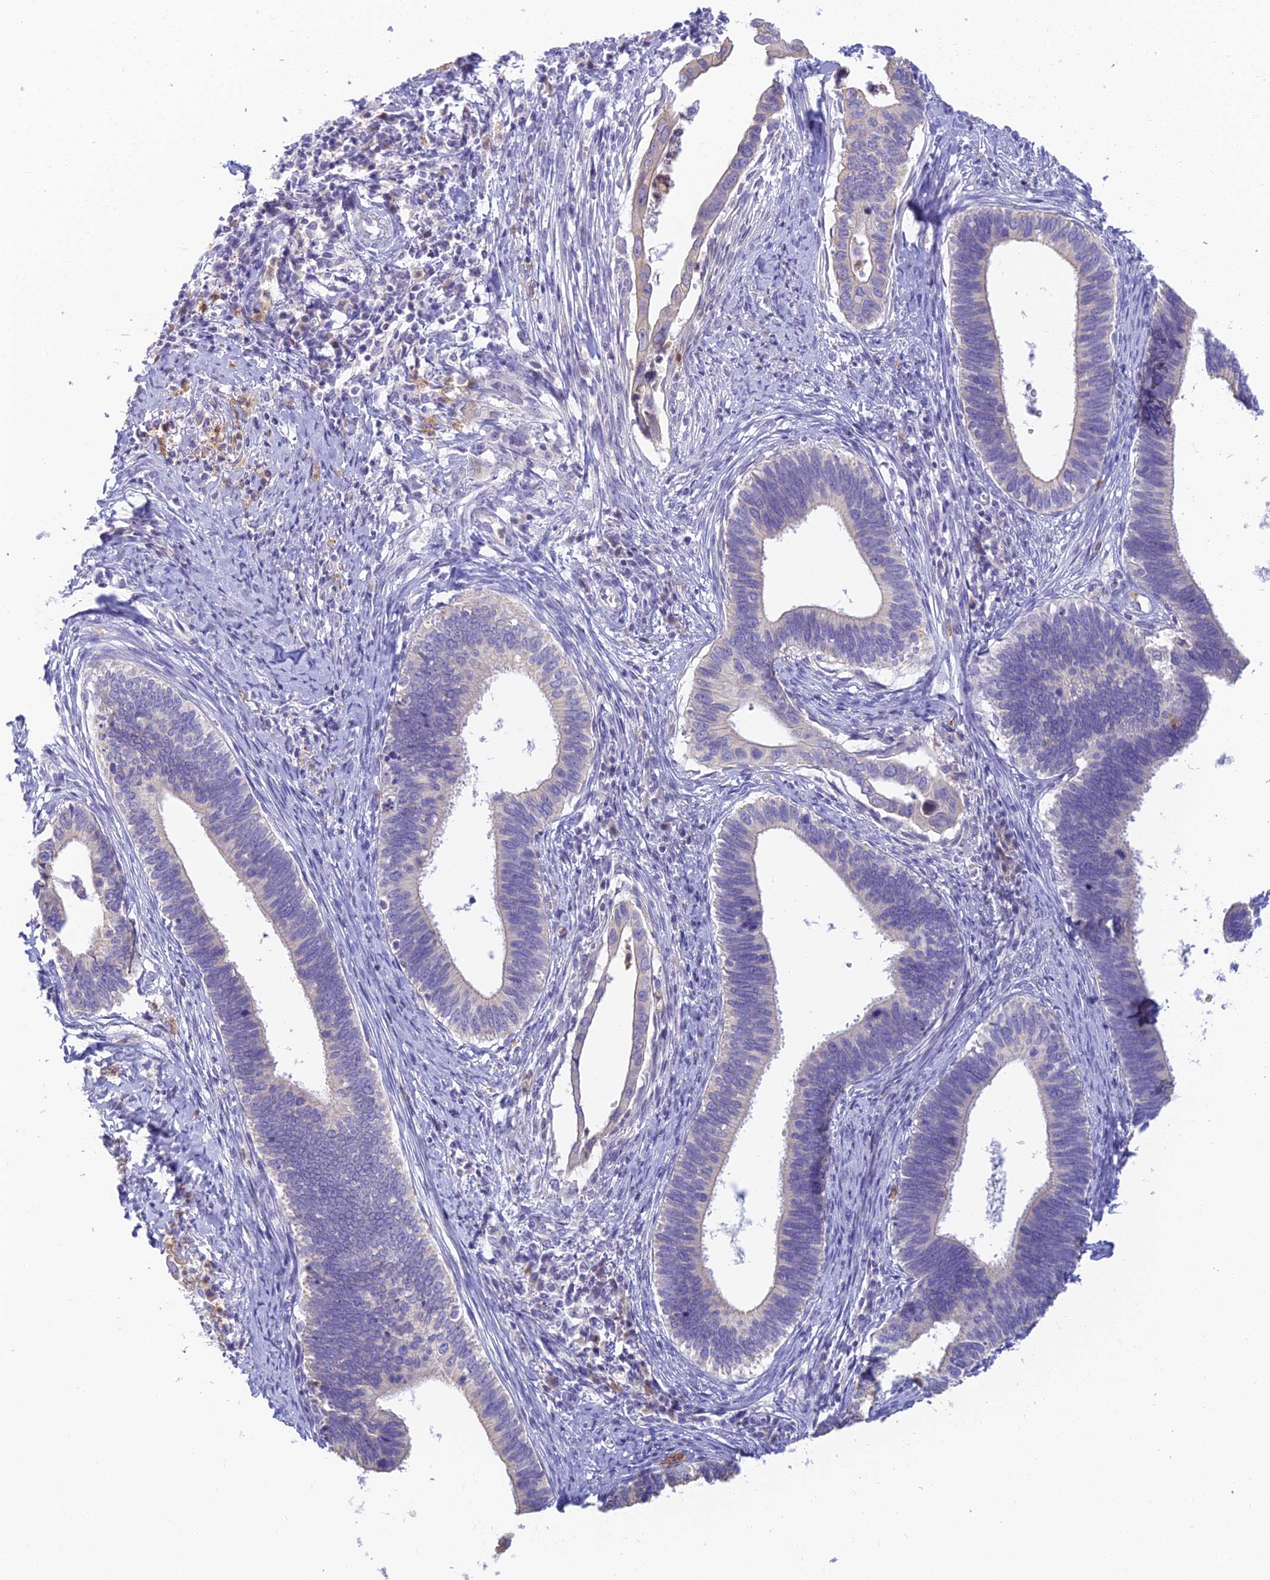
{"staining": {"intensity": "negative", "quantity": "none", "location": "none"}, "tissue": "cervical cancer", "cell_type": "Tumor cells", "image_type": "cancer", "snomed": [{"axis": "morphology", "description": "Adenocarcinoma, NOS"}, {"axis": "topography", "description": "Cervix"}], "caption": "This is a histopathology image of immunohistochemistry staining of adenocarcinoma (cervical), which shows no positivity in tumor cells.", "gene": "INTS13", "patient": {"sex": "female", "age": 42}}